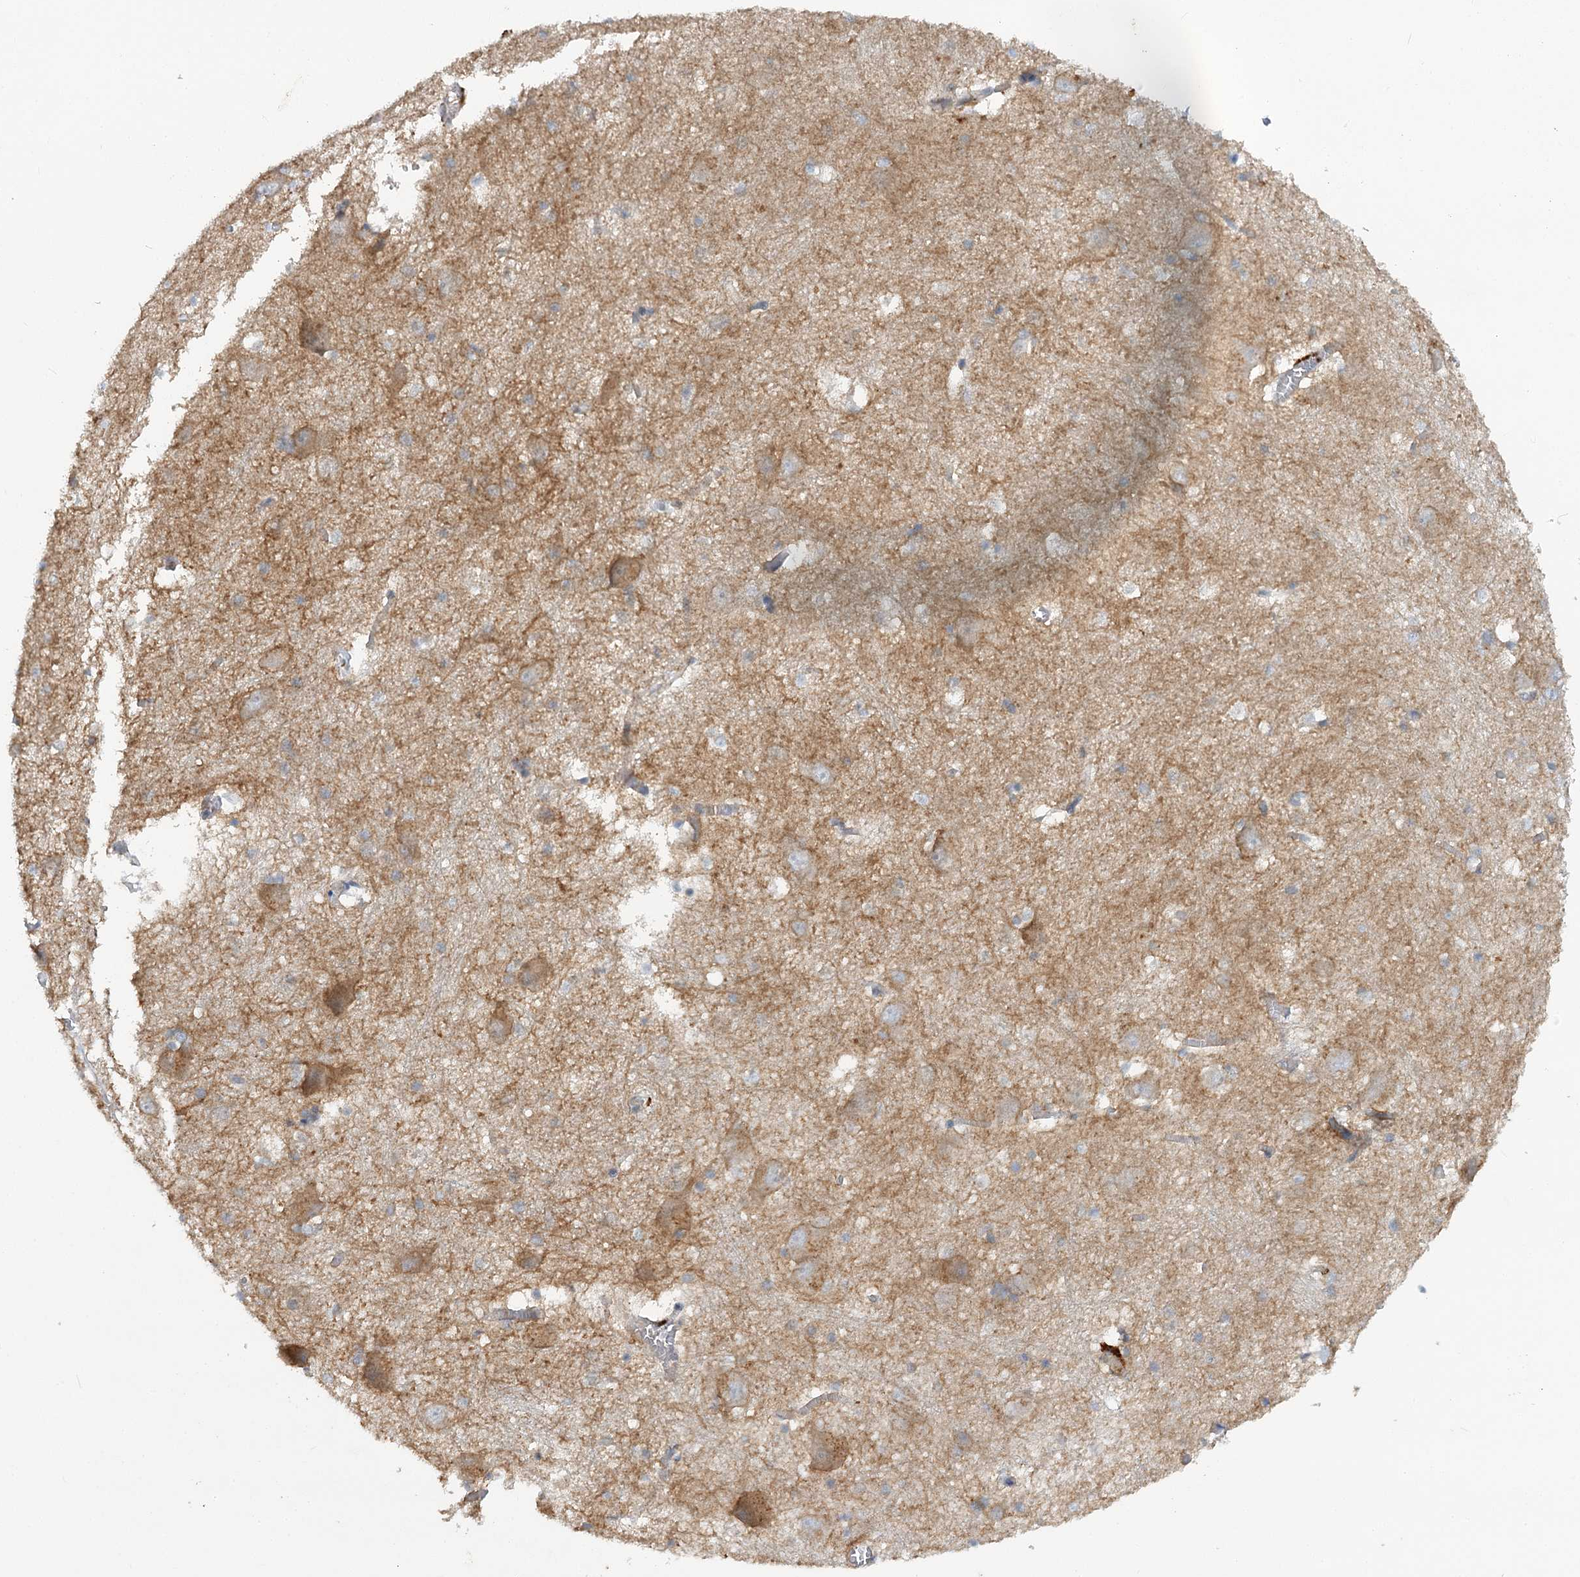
{"staining": {"intensity": "weak", "quantity": "<25%", "location": "cytoplasmic/membranous"}, "tissue": "caudate", "cell_type": "Glial cells", "image_type": "normal", "snomed": [{"axis": "morphology", "description": "Normal tissue, NOS"}, {"axis": "topography", "description": "Lateral ventricle wall"}], "caption": "The micrograph exhibits no staining of glial cells in normal caudate.", "gene": "PYROXD2", "patient": {"sex": "male", "age": 37}}